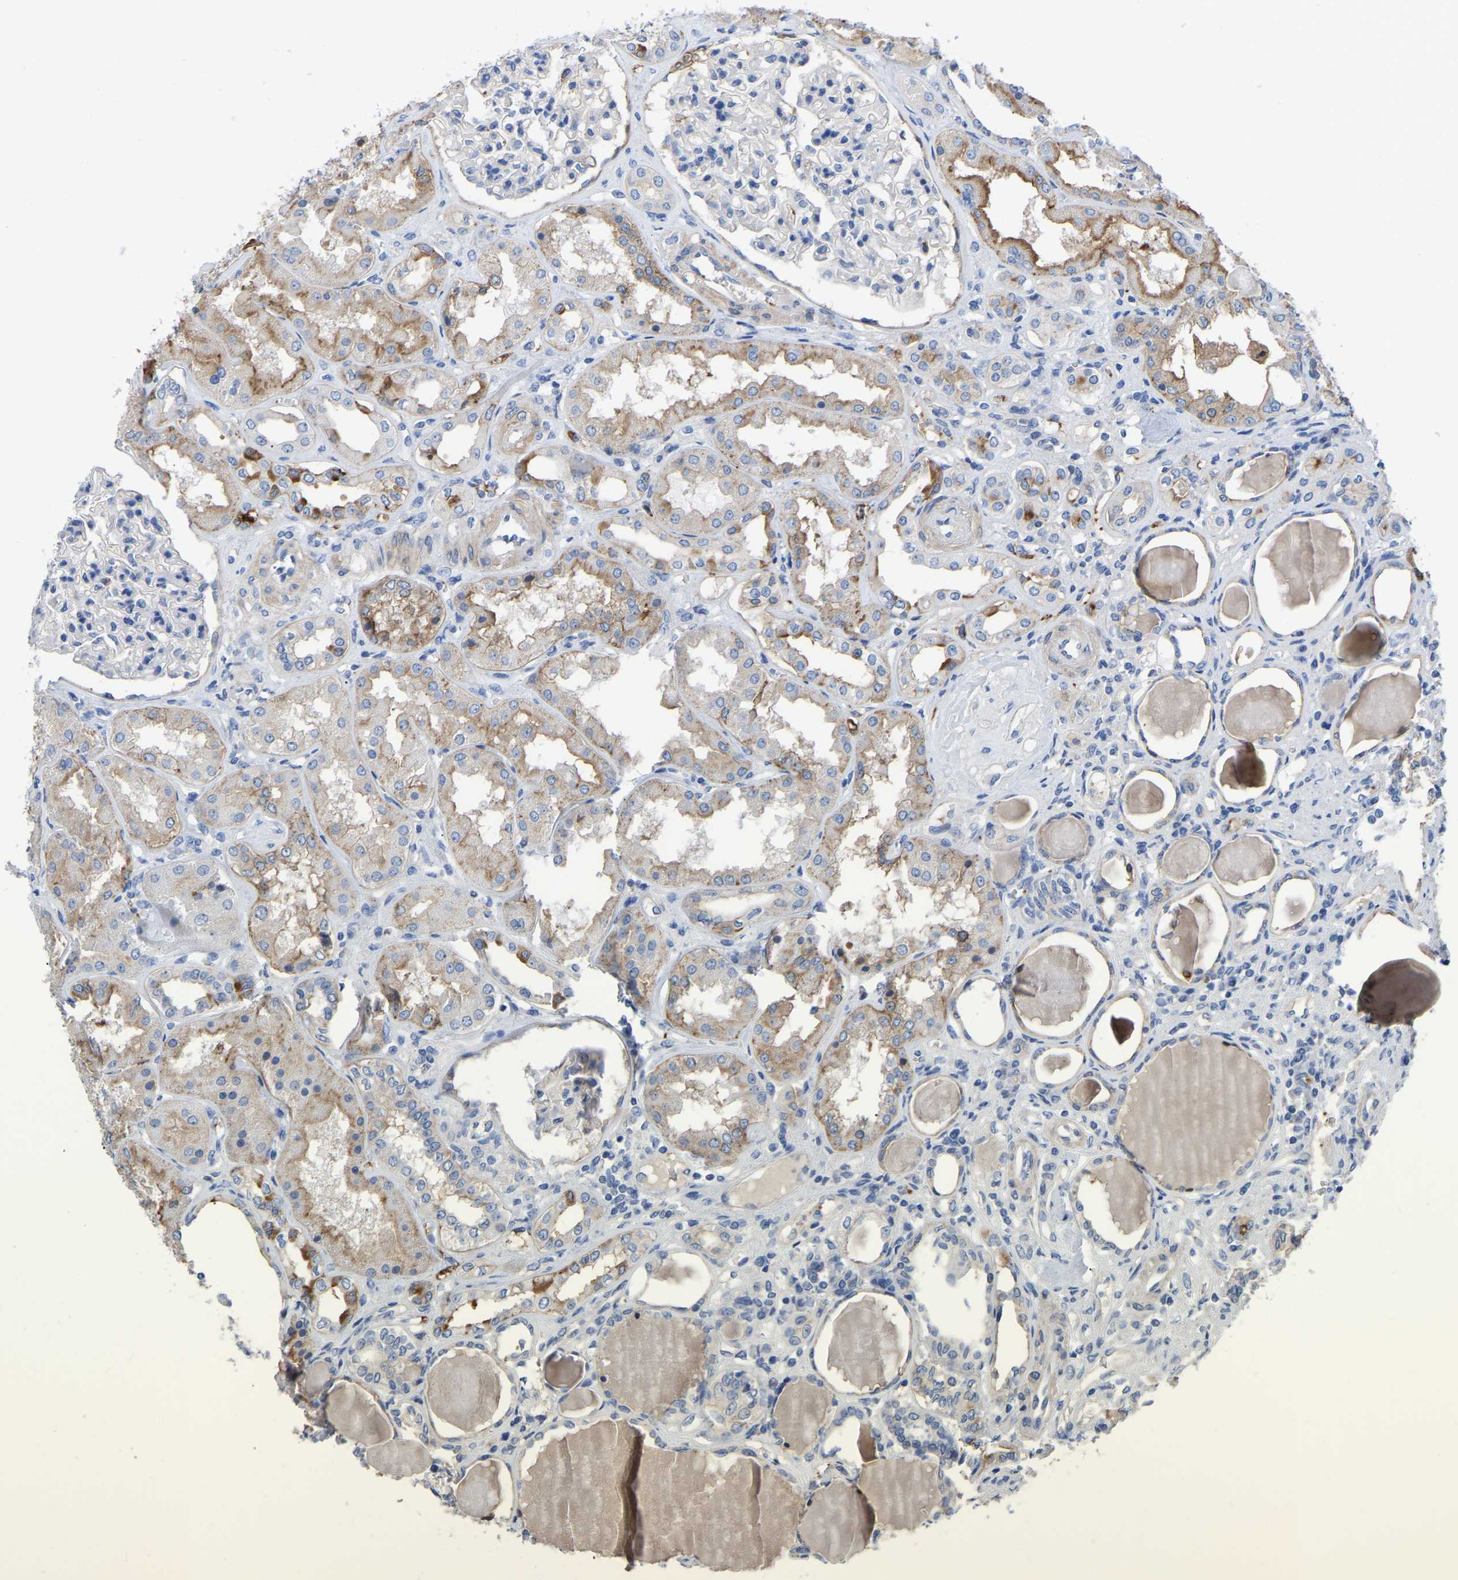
{"staining": {"intensity": "negative", "quantity": "none", "location": "none"}, "tissue": "kidney", "cell_type": "Cells in glomeruli", "image_type": "normal", "snomed": [{"axis": "morphology", "description": "Normal tissue, NOS"}, {"axis": "topography", "description": "Kidney"}], "caption": "Immunohistochemistry (IHC) of benign human kidney displays no positivity in cells in glomeruli. The staining is performed using DAB brown chromogen with nuclei counter-stained in using hematoxylin.", "gene": "ZNF449", "patient": {"sex": "female", "age": 56}}